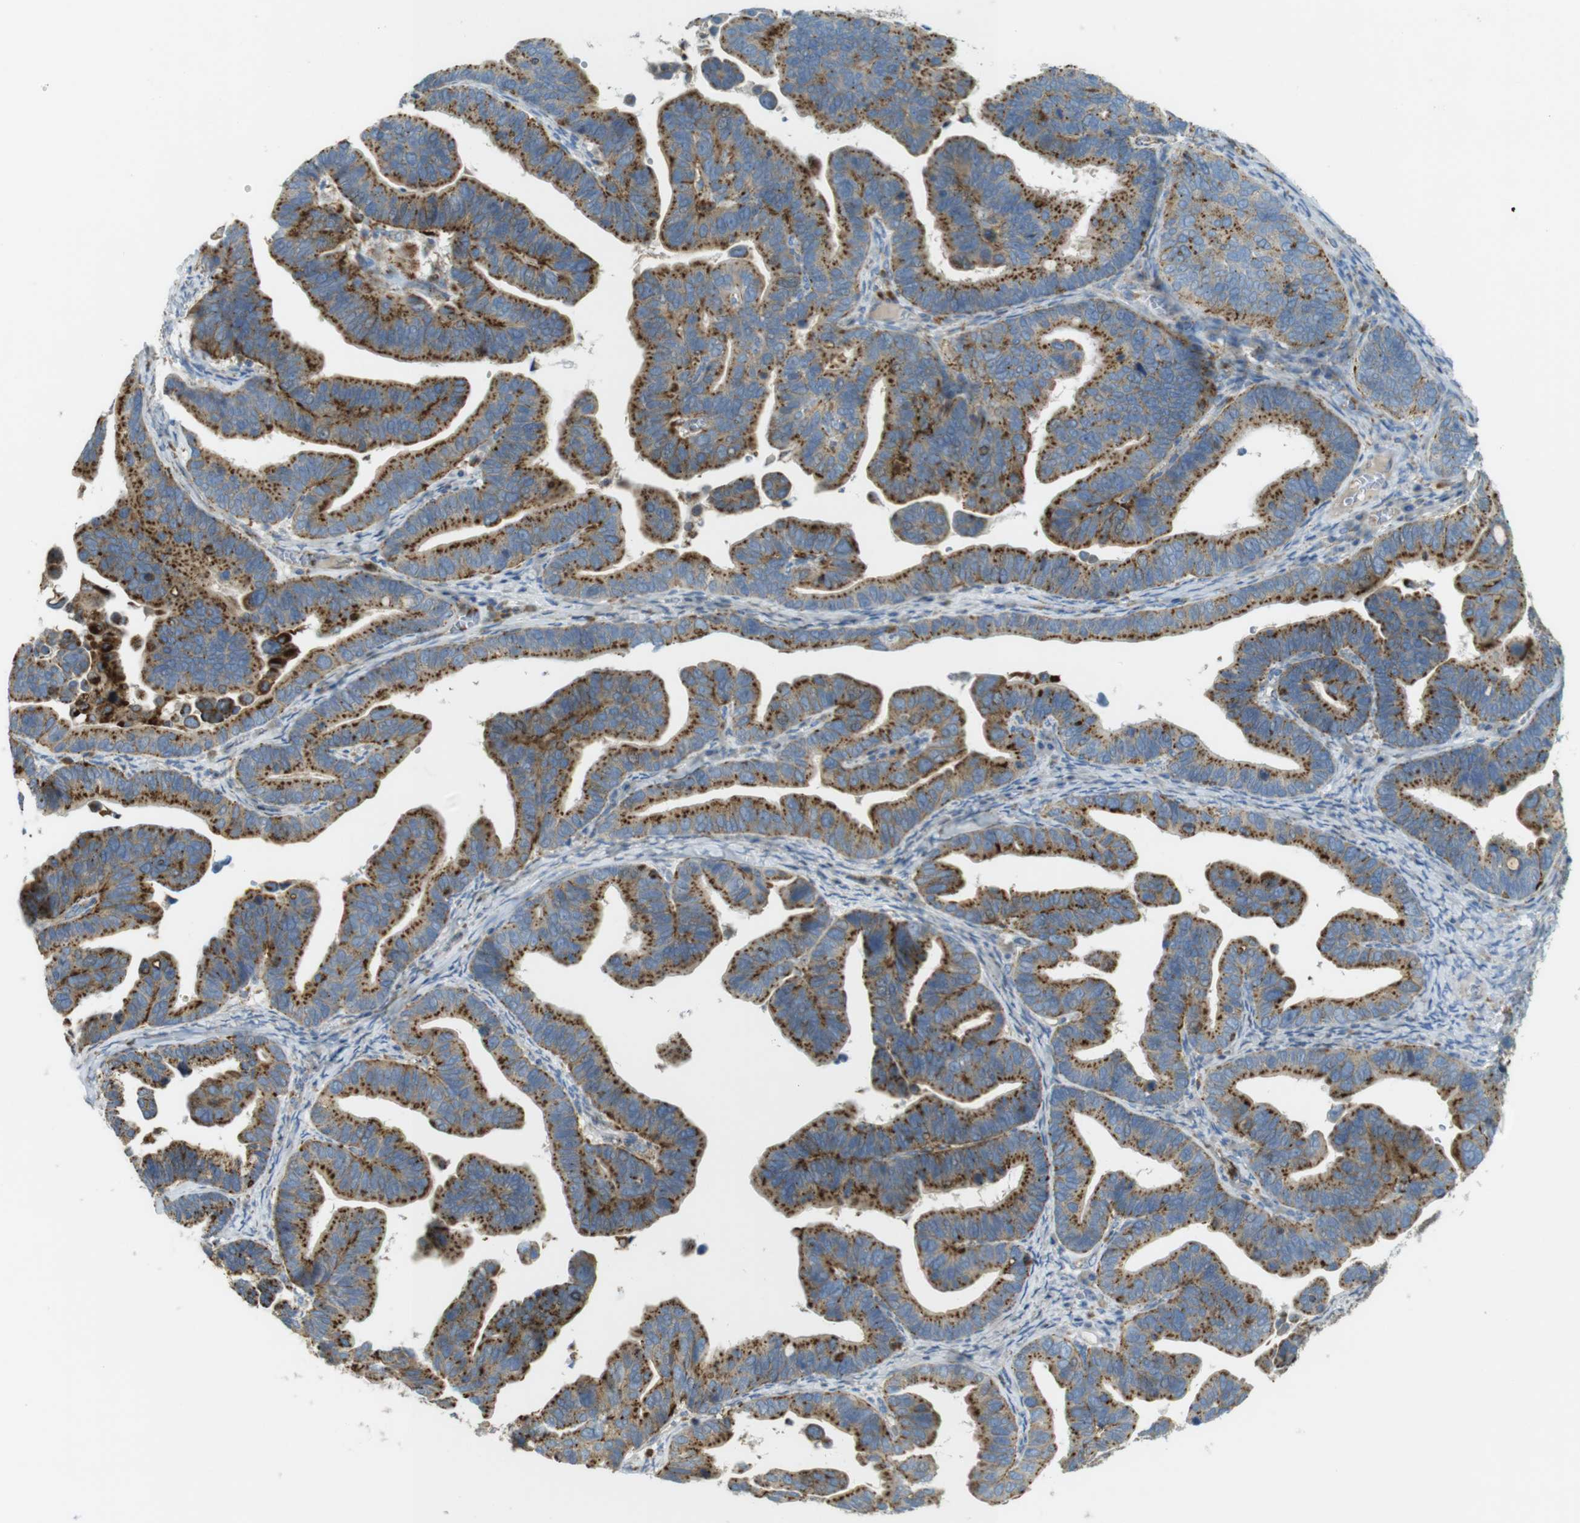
{"staining": {"intensity": "strong", "quantity": ">75%", "location": "cytoplasmic/membranous"}, "tissue": "ovarian cancer", "cell_type": "Tumor cells", "image_type": "cancer", "snomed": [{"axis": "morphology", "description": "Cystadenocarcinoma, serous, NOS"}, {"axis": "topography", "description": "Ovary"}], "caption": "A brown stain highlights strong cytoplasmic/membranous positivity of a protein in ovarian cancer (serous cystadenocarcinoma) tumor cells.", "gene": "LAMP1", "patient": {"sex": "female", "age": 56}}